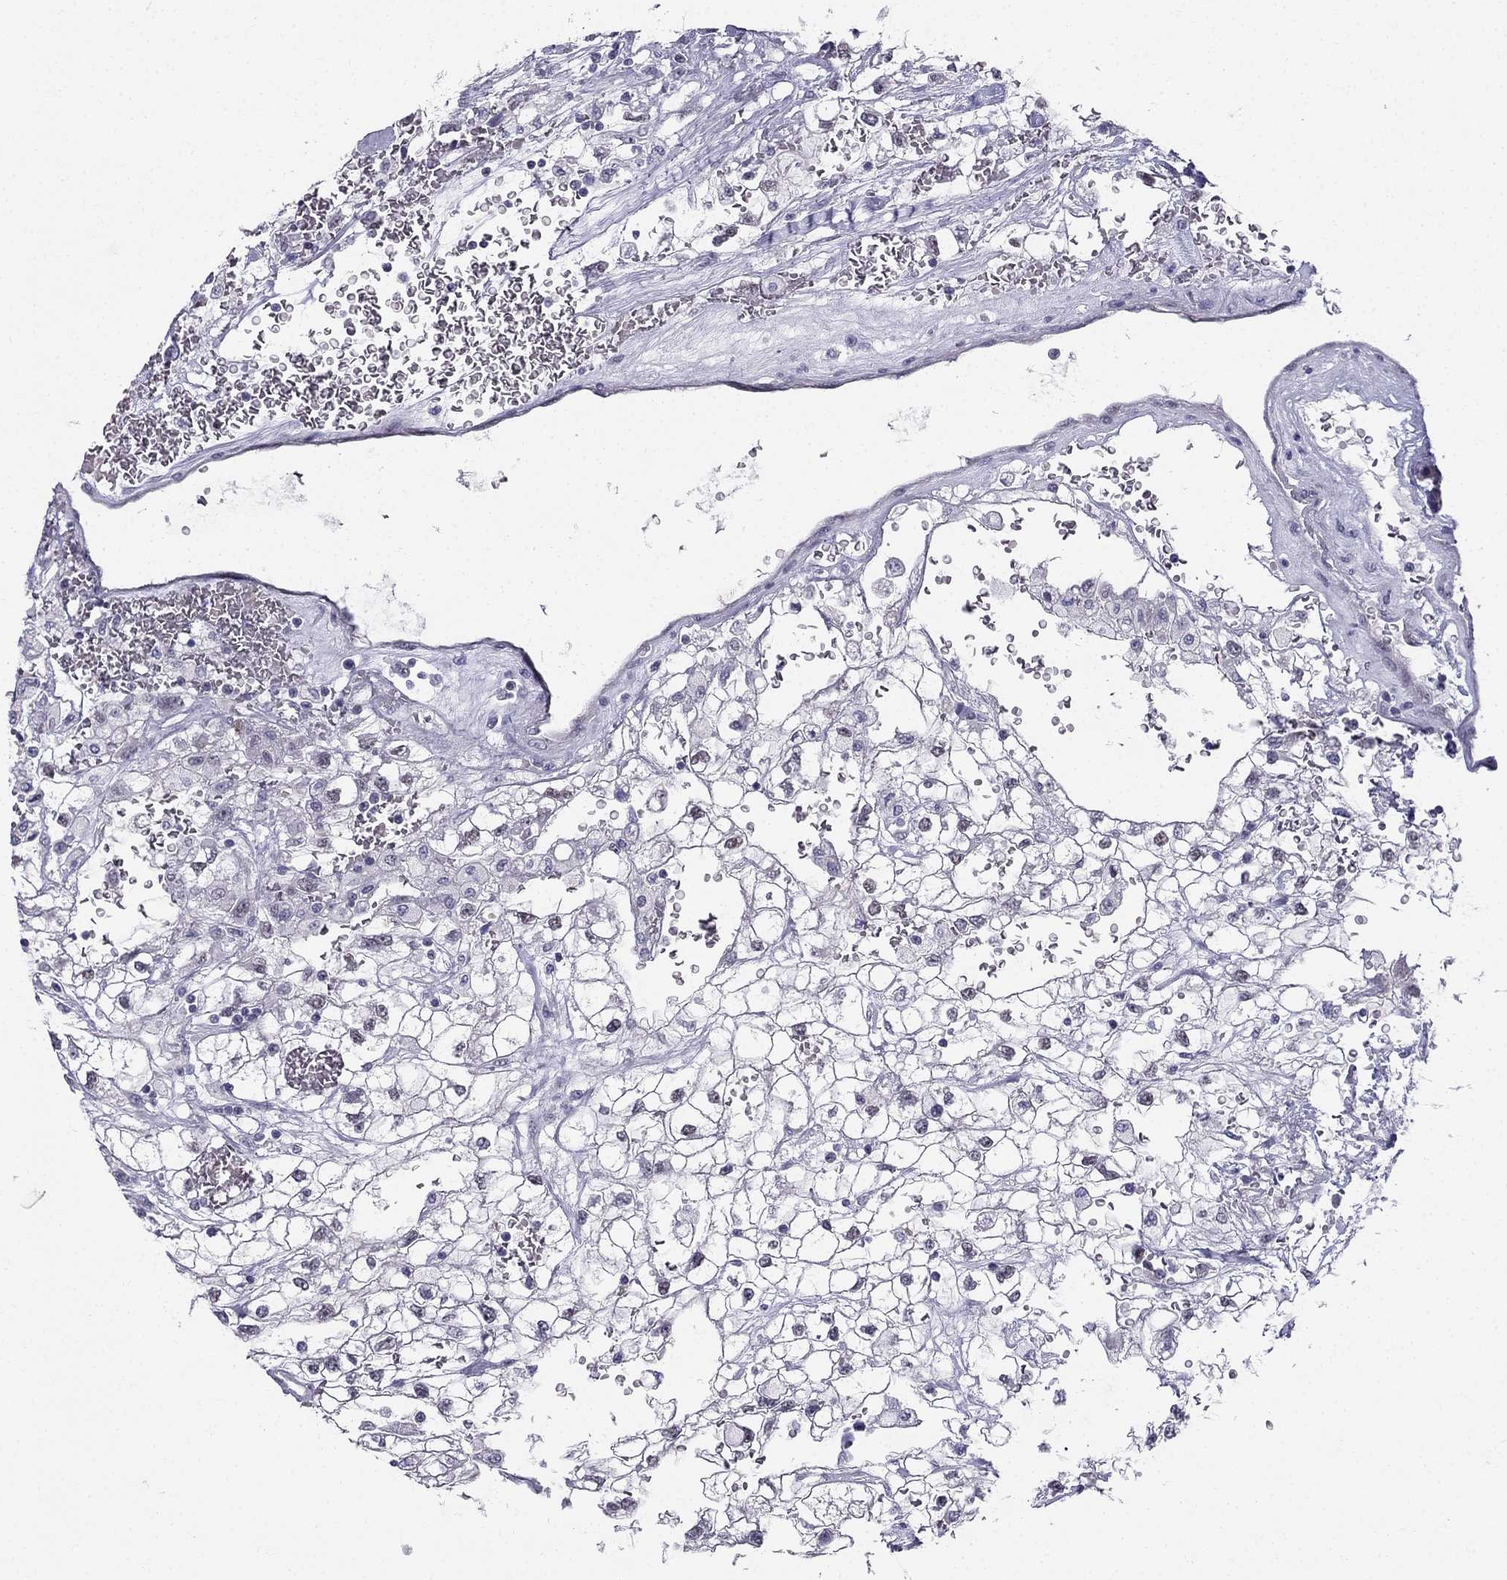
{"staining": {"intensity": "negative", "quantity": "none", "location": "none"}, "tissue": "renal cancer", "cell_type": "Tumor cells", "image_type": "cancer", "snomed": [{"axis": "morphology", "description": "Adenocarcinoma, NOS"}, {"axis": "topography", "description": "Kidney"}], "caption": "Immunohistochemistry (IHC) of renal adenocarcinoma exhibits no positivity in tumor cells.", "gene": "BAG5", "patient": {"sex": "male", "age": 59}}